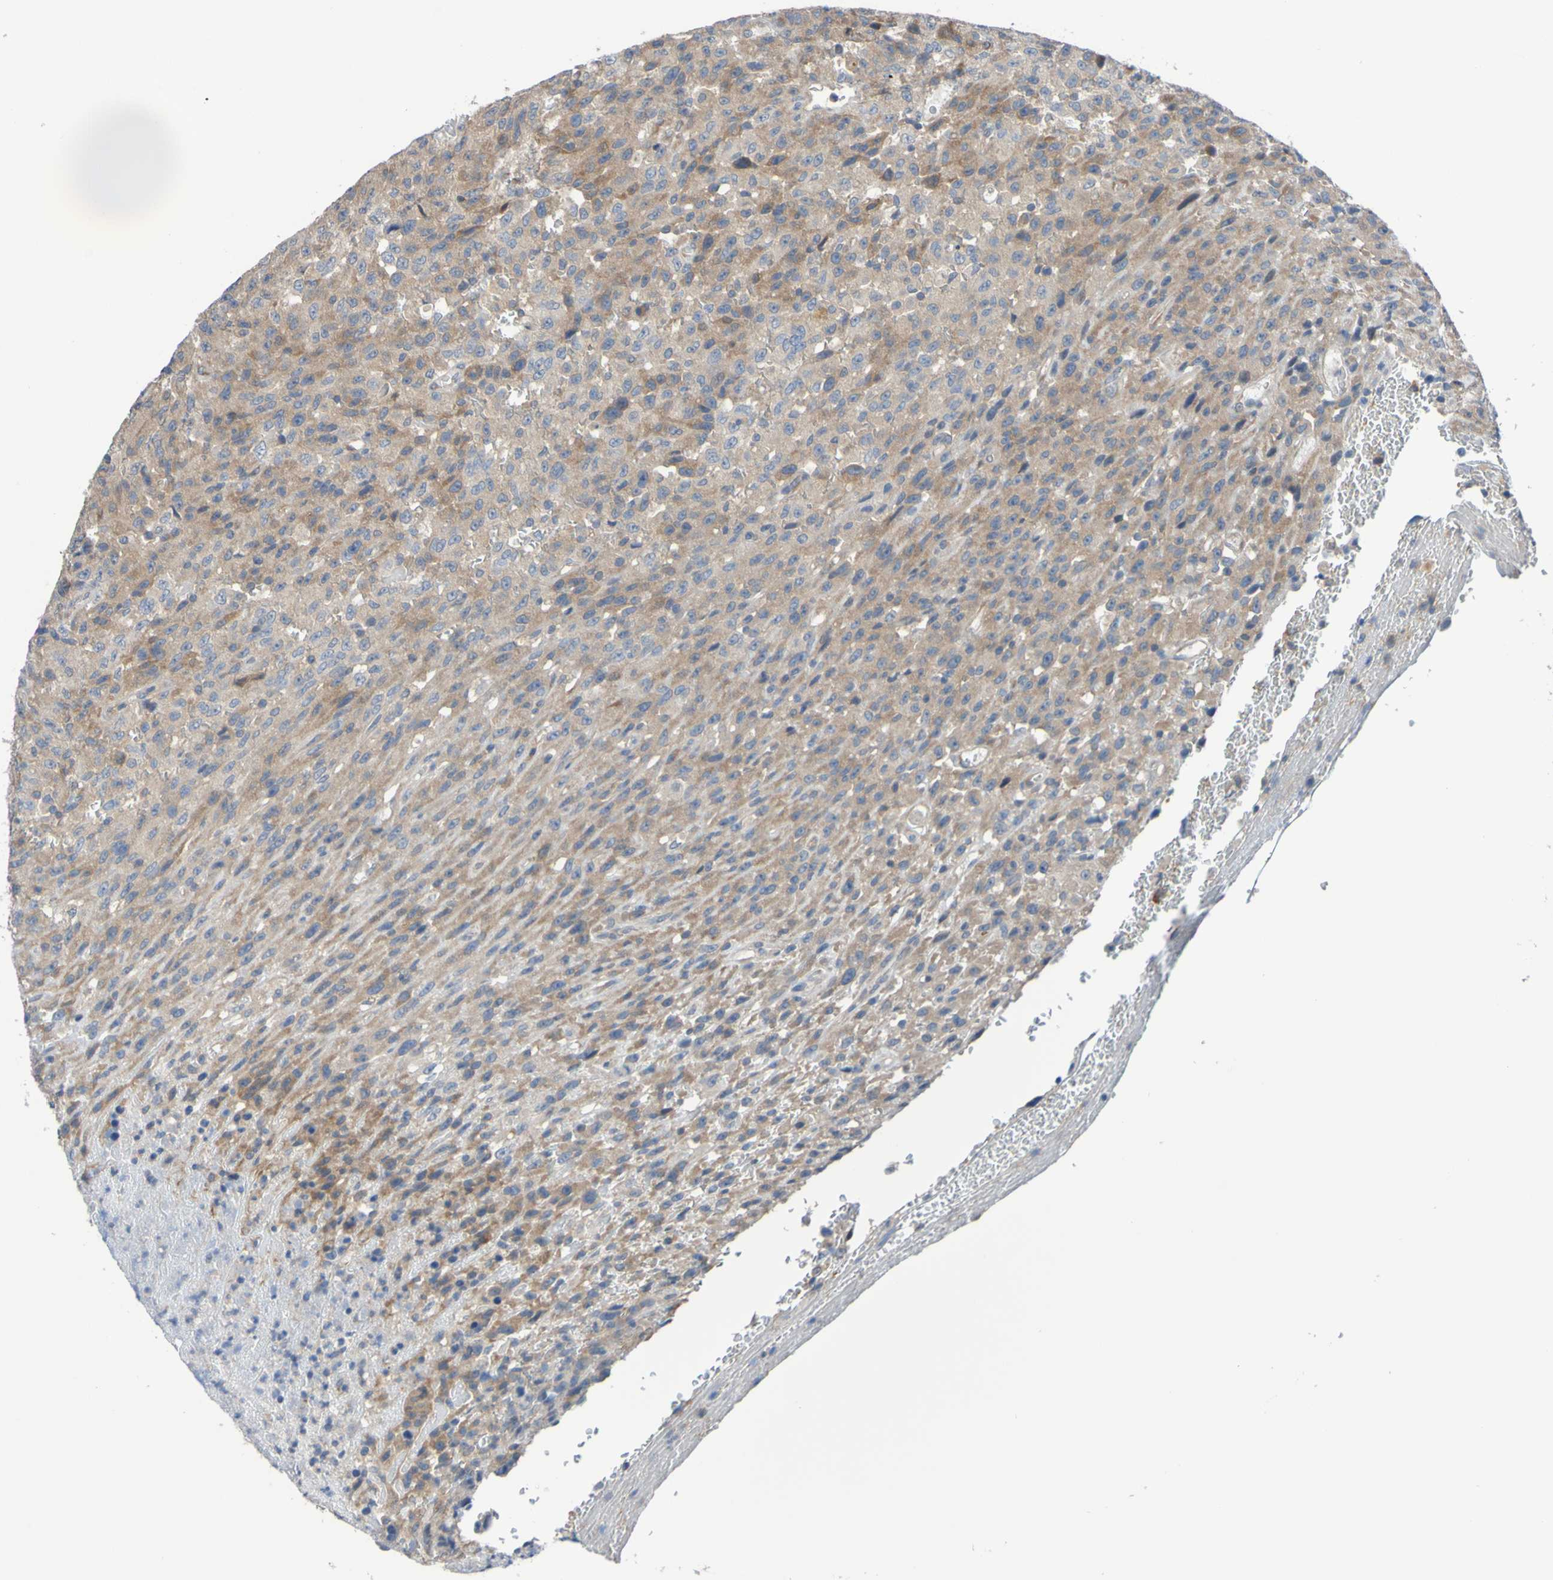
{"staining": {"intensity": "moderate", "quantity": ">75%", "location": "cytoplasmic/membranous"}, "tissue": "urothelial cancer", "cell_type": "Tumor cells", "image_type": "cancer", "snomed": [{"axis": "morphology", "description": "Urothelial carcinoma, High grade"}, {"axis": "topography", "description": "Urinary bladder"}], "caption": "An image of human urothelial cancer stained for a protein demonstrates moderate cytoplasmic/membranous brown staining in tumor cells.", "gene": "SDK1", "patient": {"sex": "male", "age": 66}}